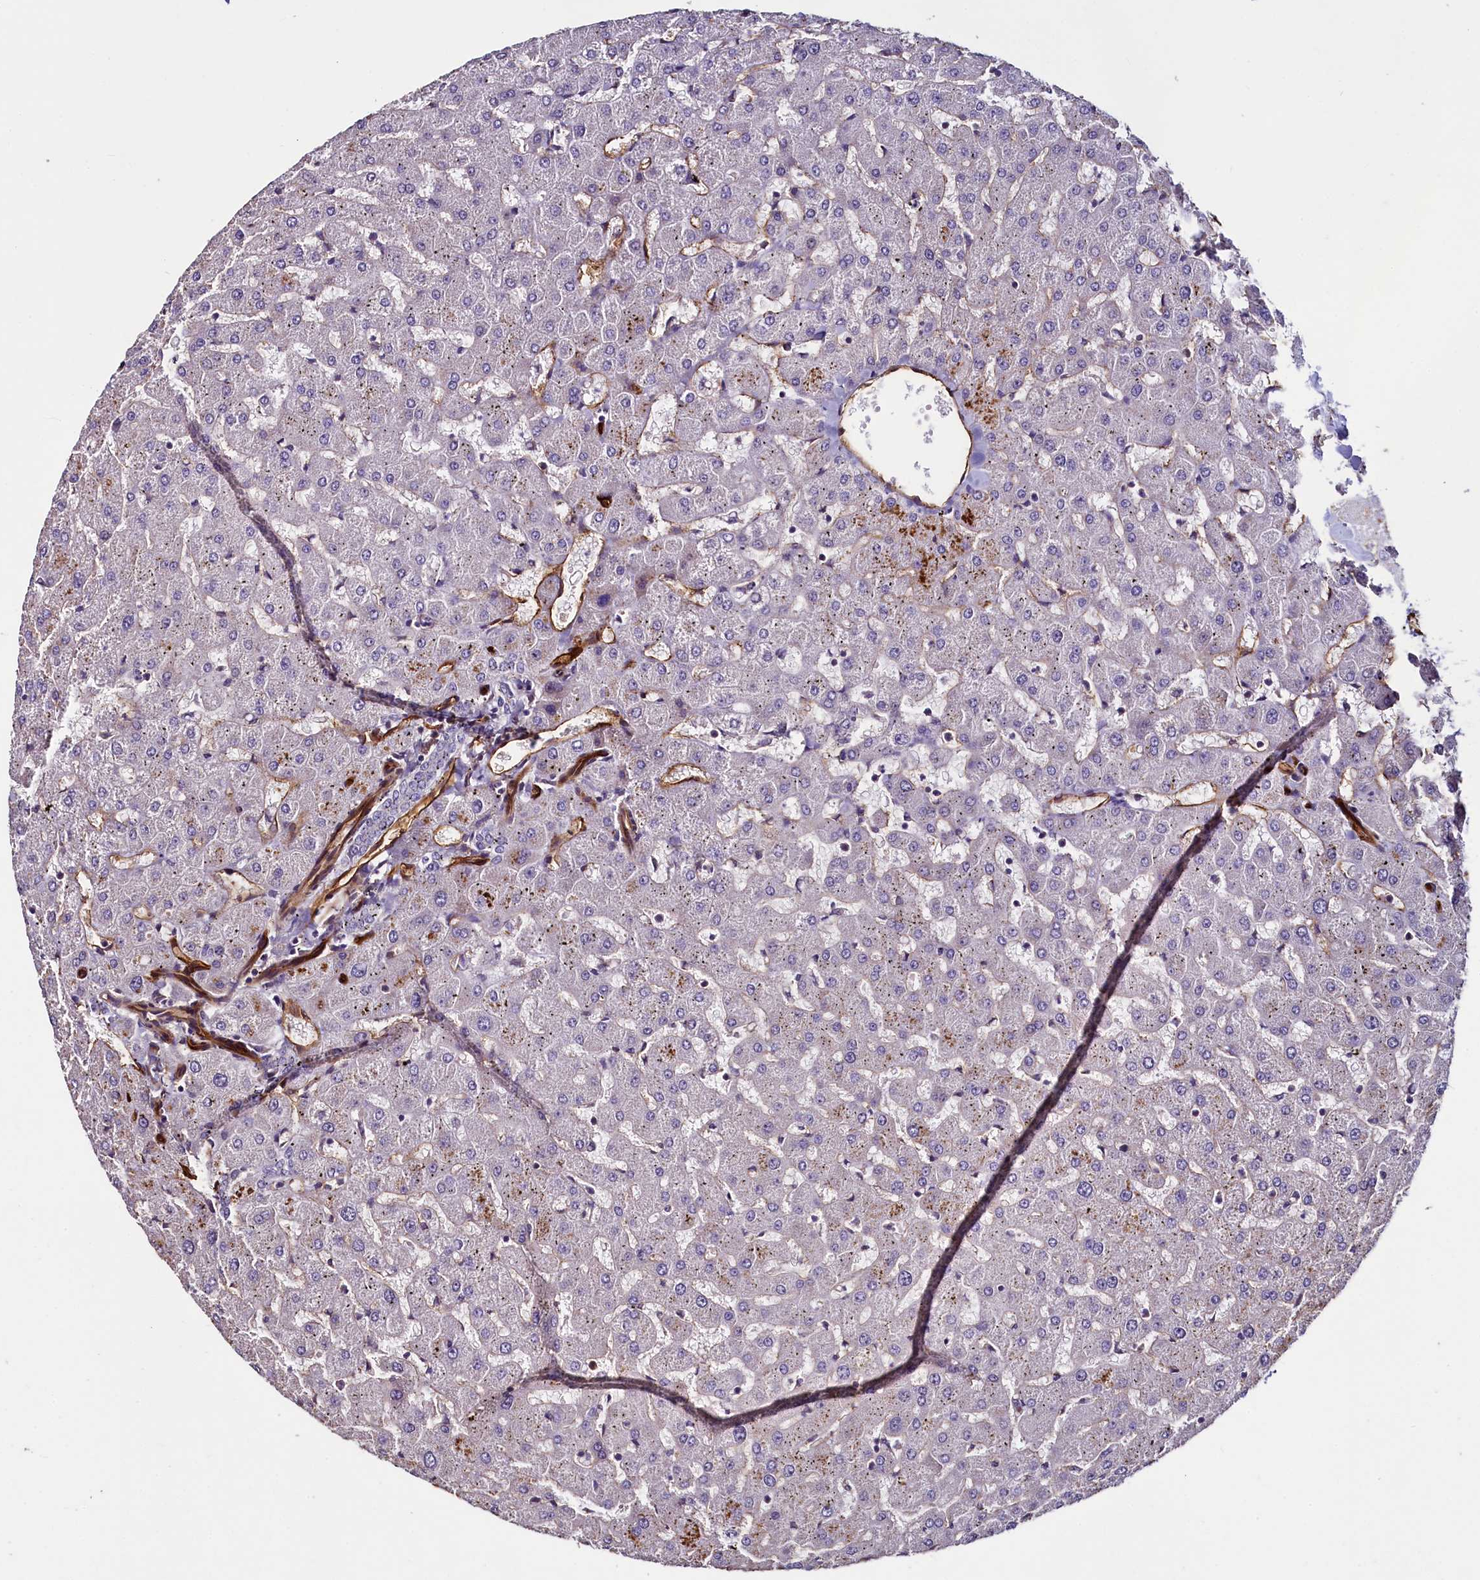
{"staining": {"intensity": "negative", "quantity": "none", "location": "none"}, "tissue": "liver", "cell_type": "Cholangiocytes", "image_type": "normal", "snomed": [{"axis": "morphology", "description": "Normal tissue, NOS"}, {"axis": "topography", "description": "Liver"}], "caption": "A high-resolution photomicrograph shows IHC staining of normal liver, which shows no significant positivity in cholangiocytes.", "gene": "PALM", "patient": {"sex": "female", "age": 63}}